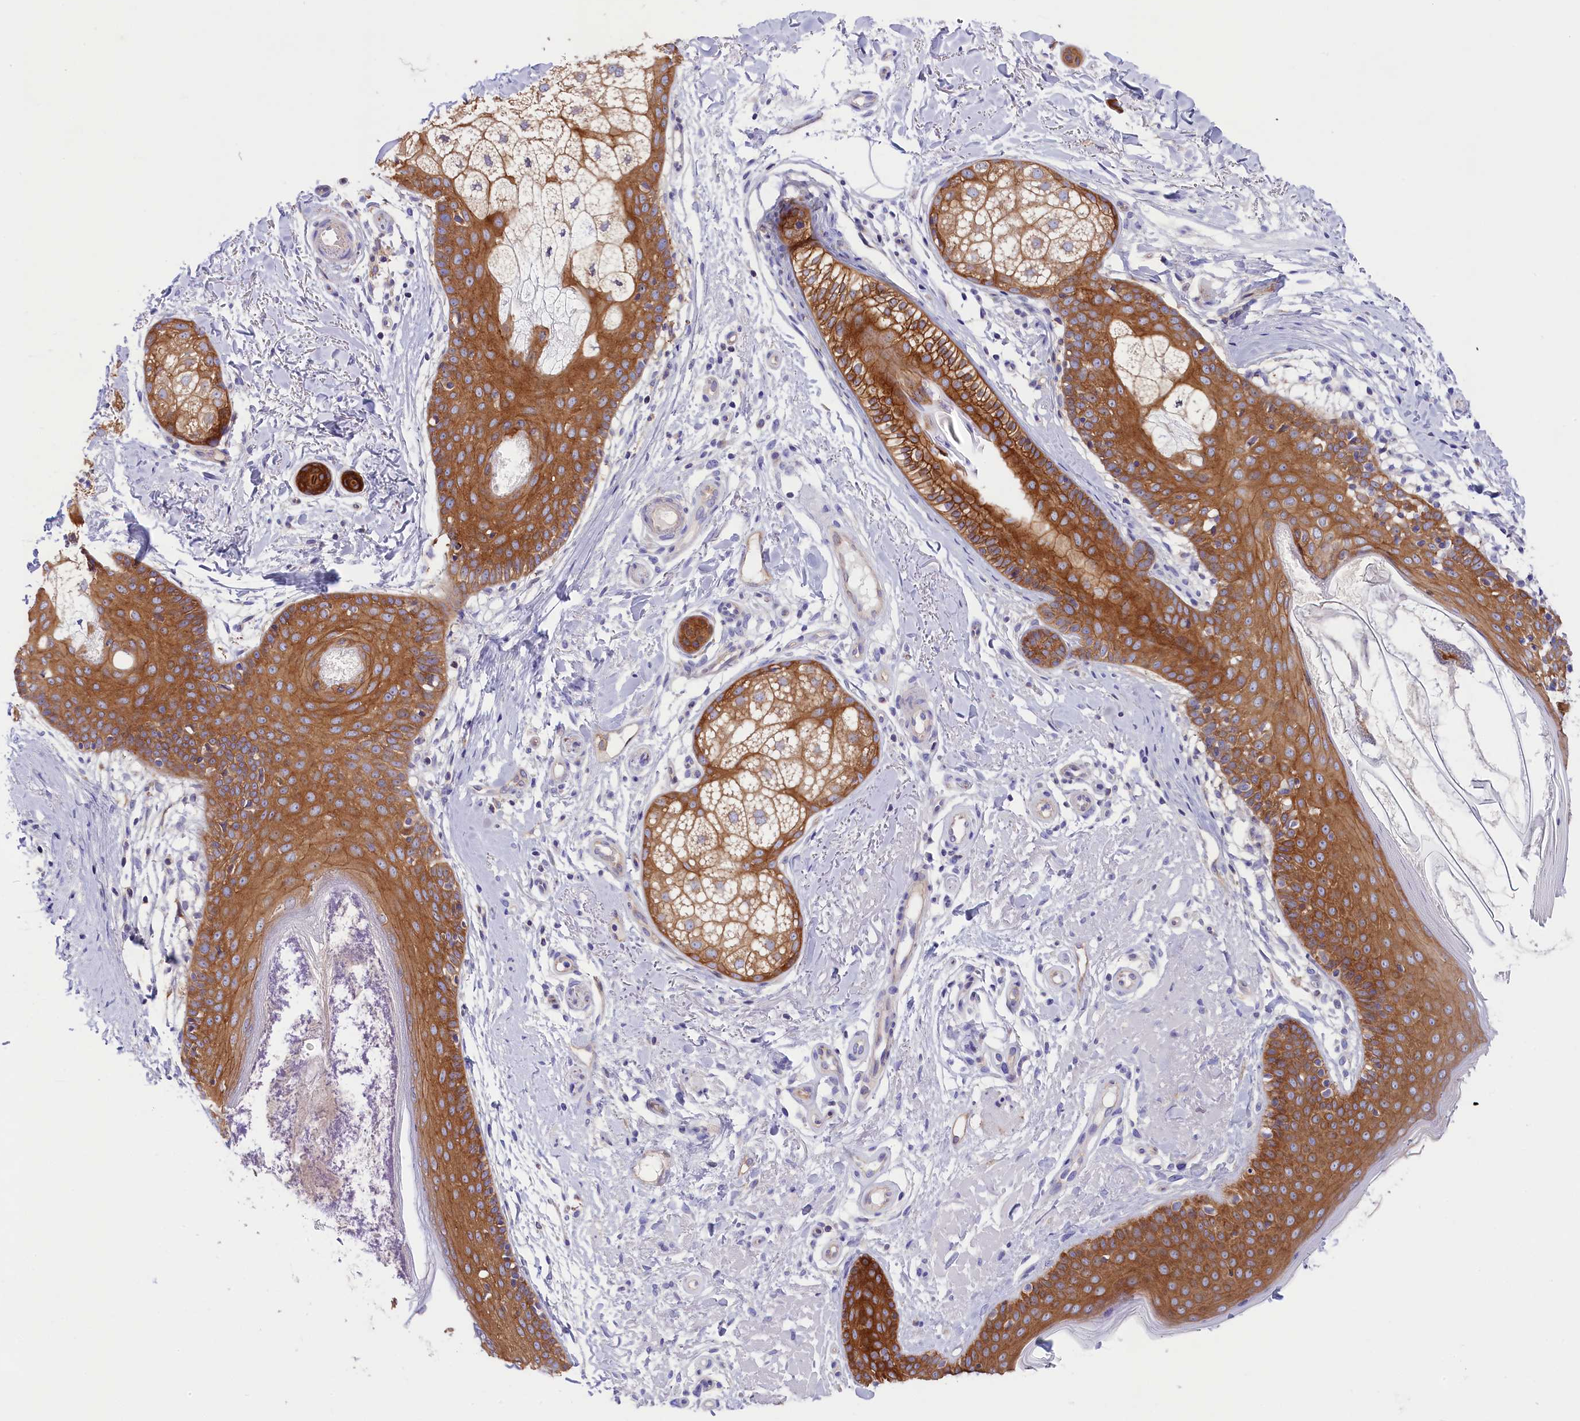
{"staining": {"intensity": "strong", "quantity": ">75%", "location": "cytoplasmic/membranous"}, "tissue": "skin cancer", "cell_type": "Tumor cells", "image_type": "cancer", "snomed": [{"axis": "morphology", "description": "Basal cell carcinoma"}, {"axis": "topography", "description": "Skin"}], "caption": "Approximately >75% of tumor cells in skin basal cell carcinoma exhibit strong cytoplasmic/membranous protein expression as visualized by brown immunohistochemical staining.", "gene": "PPP1R13L", "patient": {"sex": "female", "age": 60}}